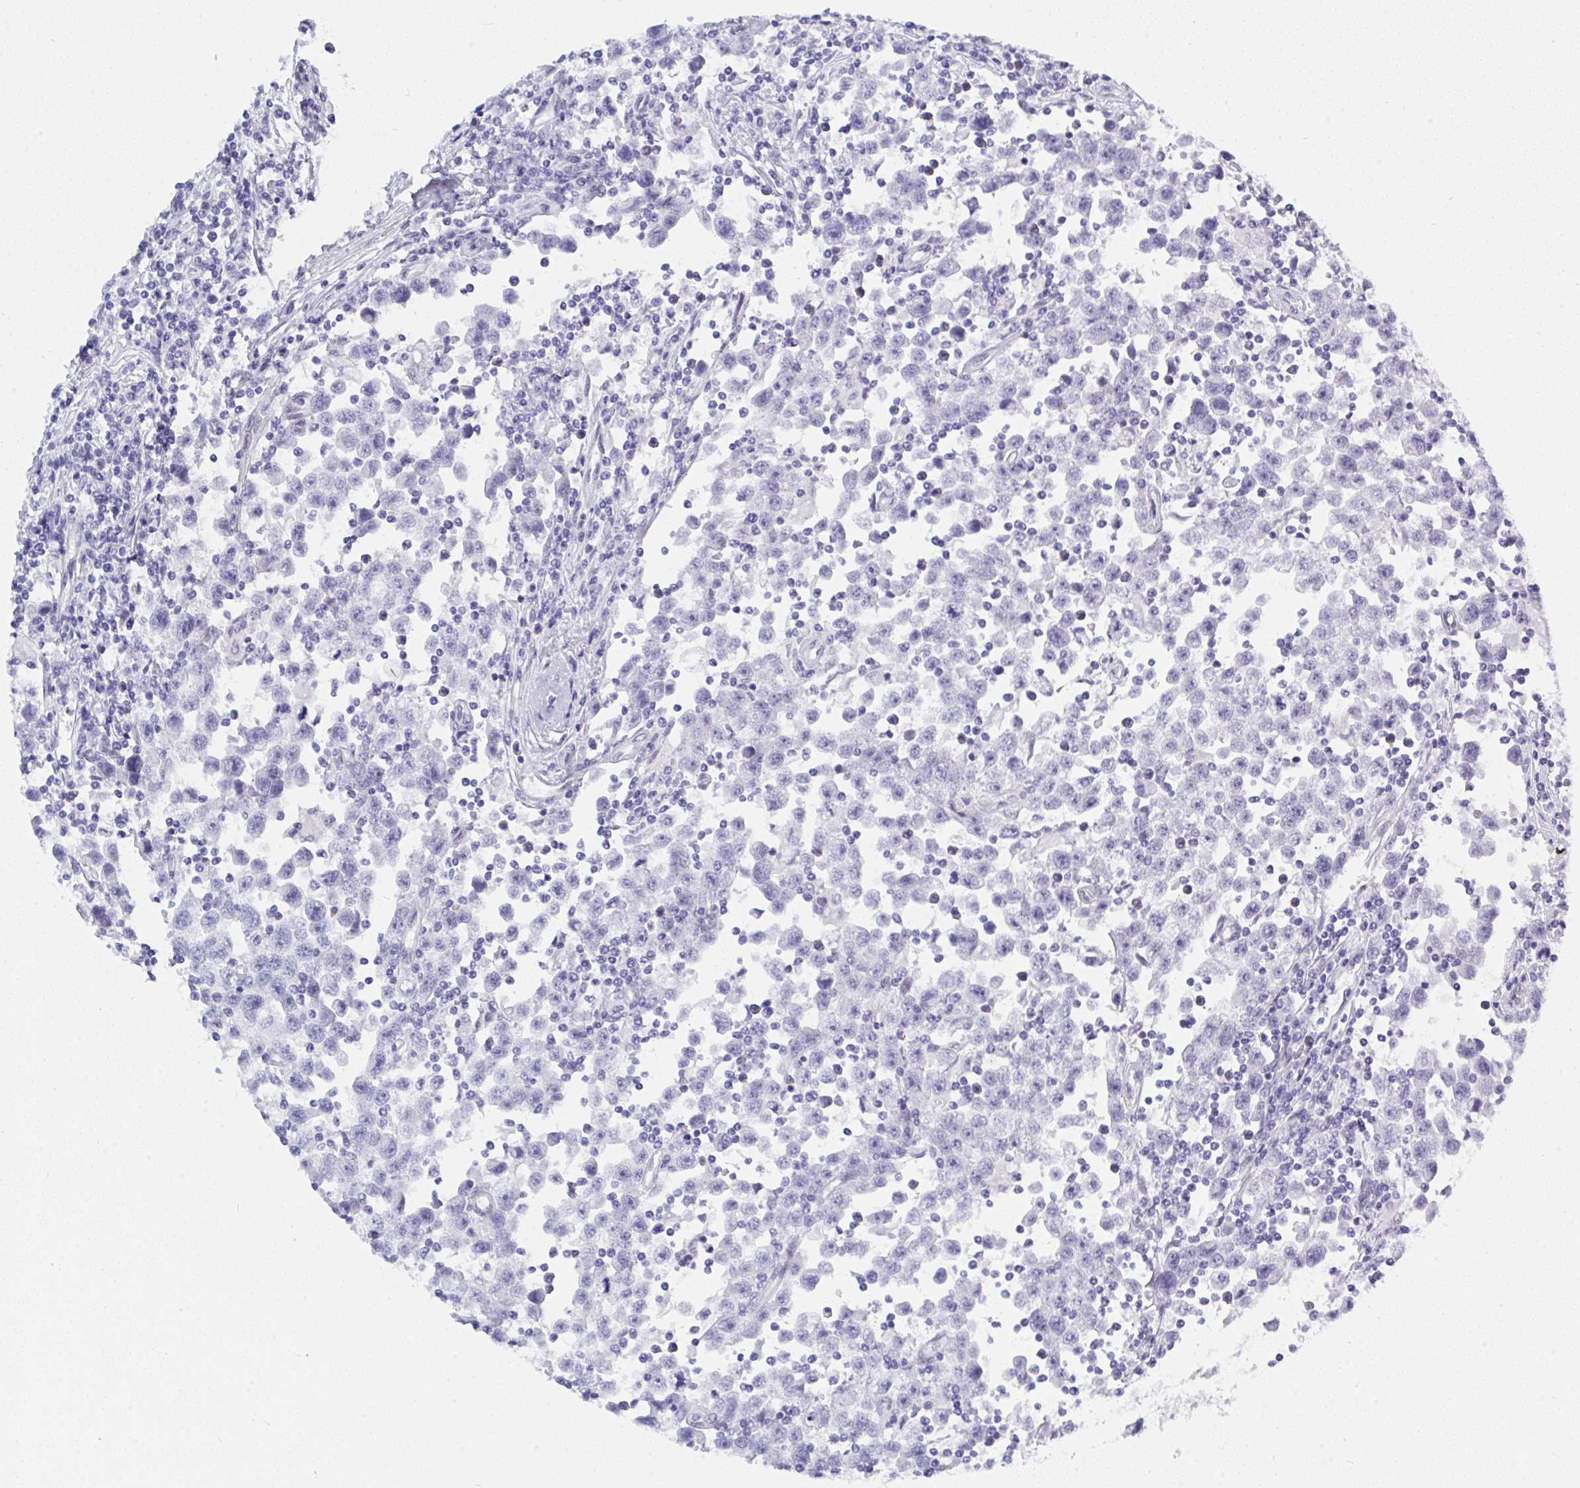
{"staining": {"intensity": "negative", "quantity": "none", "location": "none"}, "tissue": "testis cancer", "cell_type": "Tumor cells", "image_type": "cancer", "snomed": [{"axis": "morphology", "description": "Seminoma, NOS"}, {"axis": "topography", "description": "Testis"}], "caption": "Immunohistochemistry (IHC) photomicrograph of human testis cancer (seminoma) stained for a protein (brown), which reveals no staining in tumor cells. (DAB IHC visualized using brightfield microscopy, high magnification).", "gene": "MFSD4A", "patient": {"sex": "male", "age": 31}}